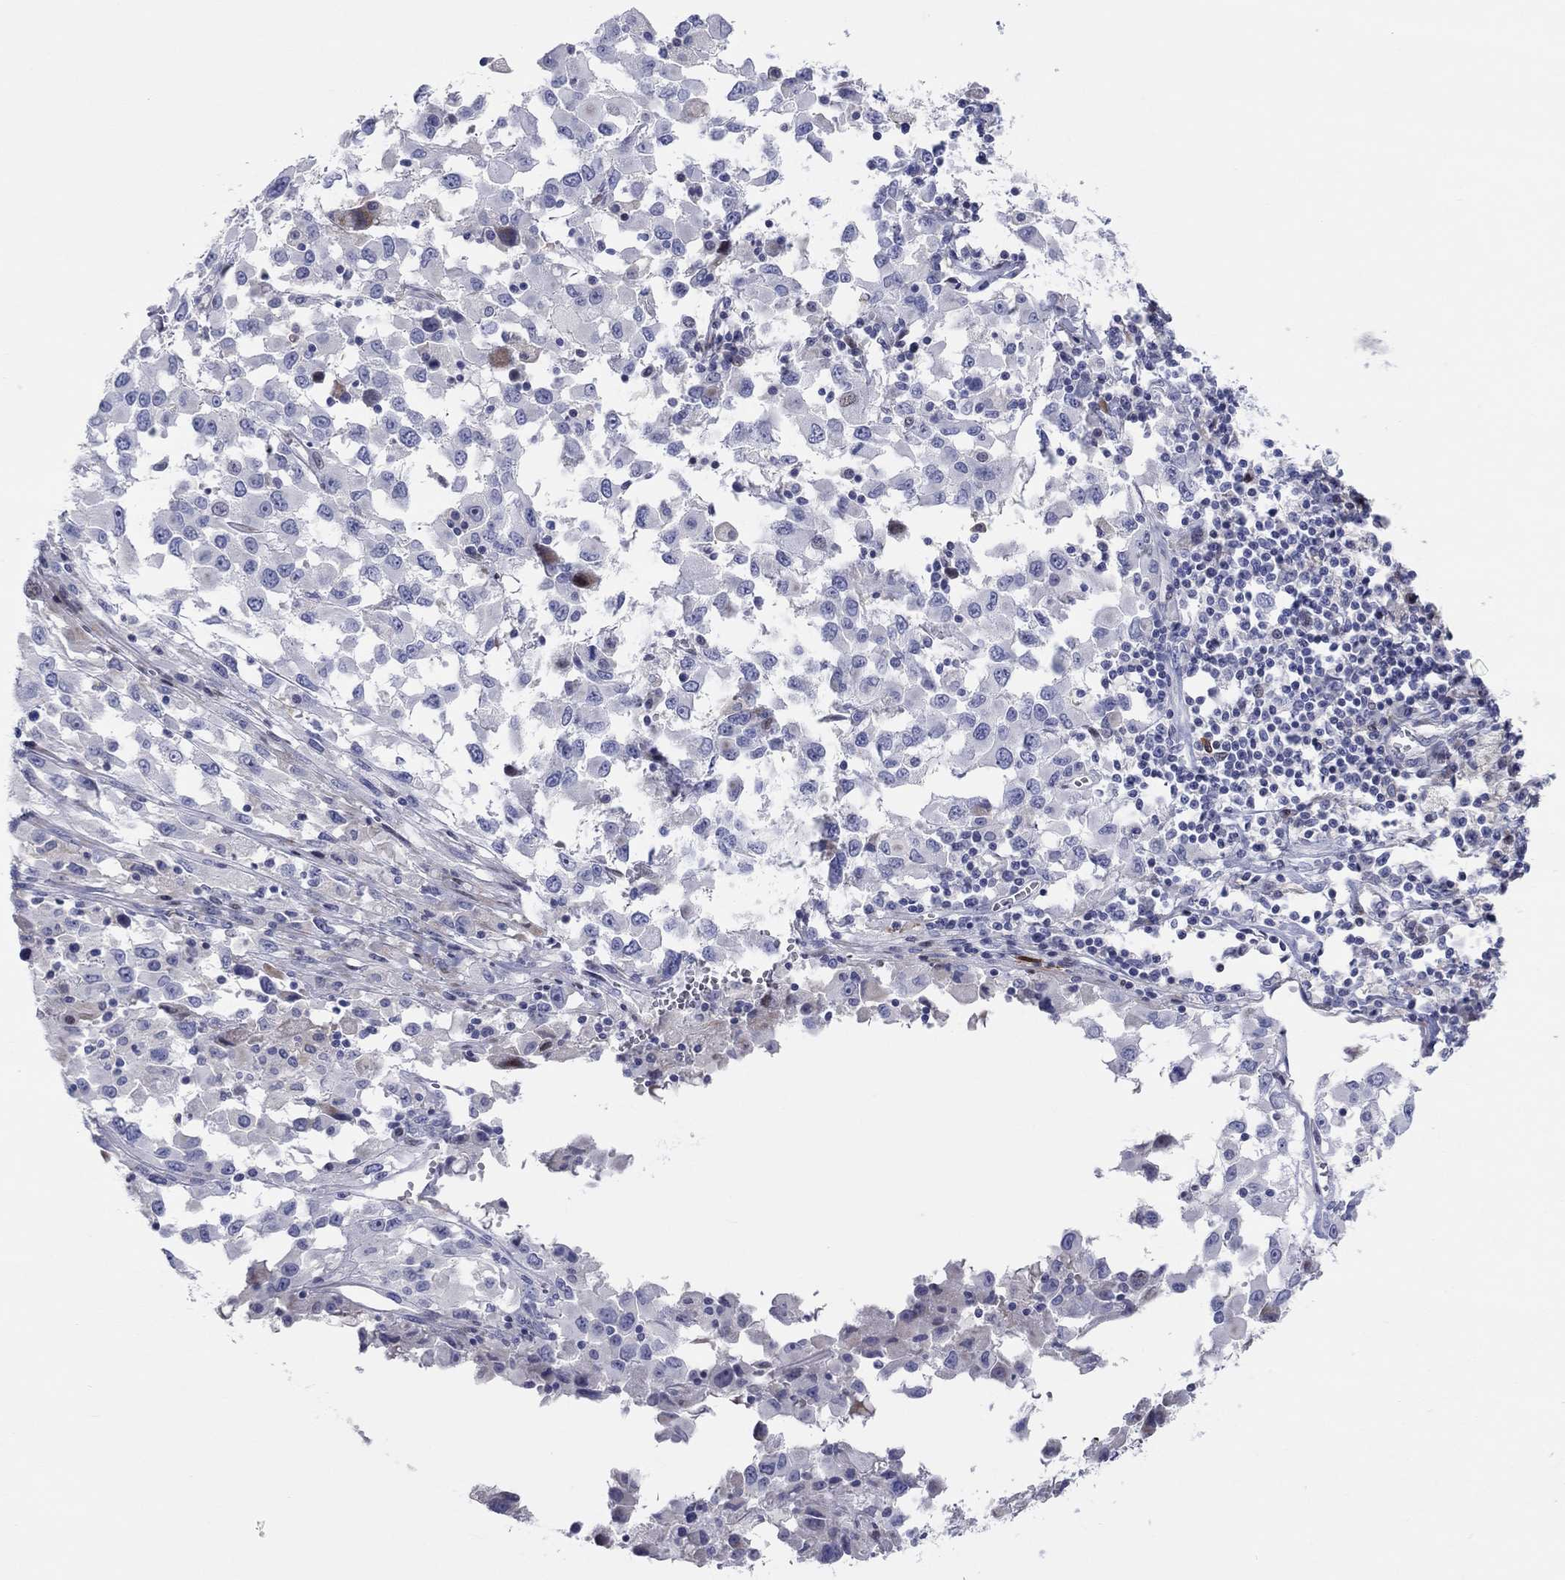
{"staining": {"intensity": "negative", "quantity": "none", "location": "none"}, "tissue": "melanoma", "cell_type": "Tumor cells", "image_type": "cancer", "snomed": [{"axis": "morphology", "description": "Malignant melanoma, Metastatic site"}, {"axis": "topography", "description": "Lymph node"}], "caption": "This is an immunohistochemistry photomicrograph of malignant melanoma (metastatic site). There is no staining in tumor cells.", "gene": "ARHGAP36", "patient": {"sex": "male", "age": 50}}